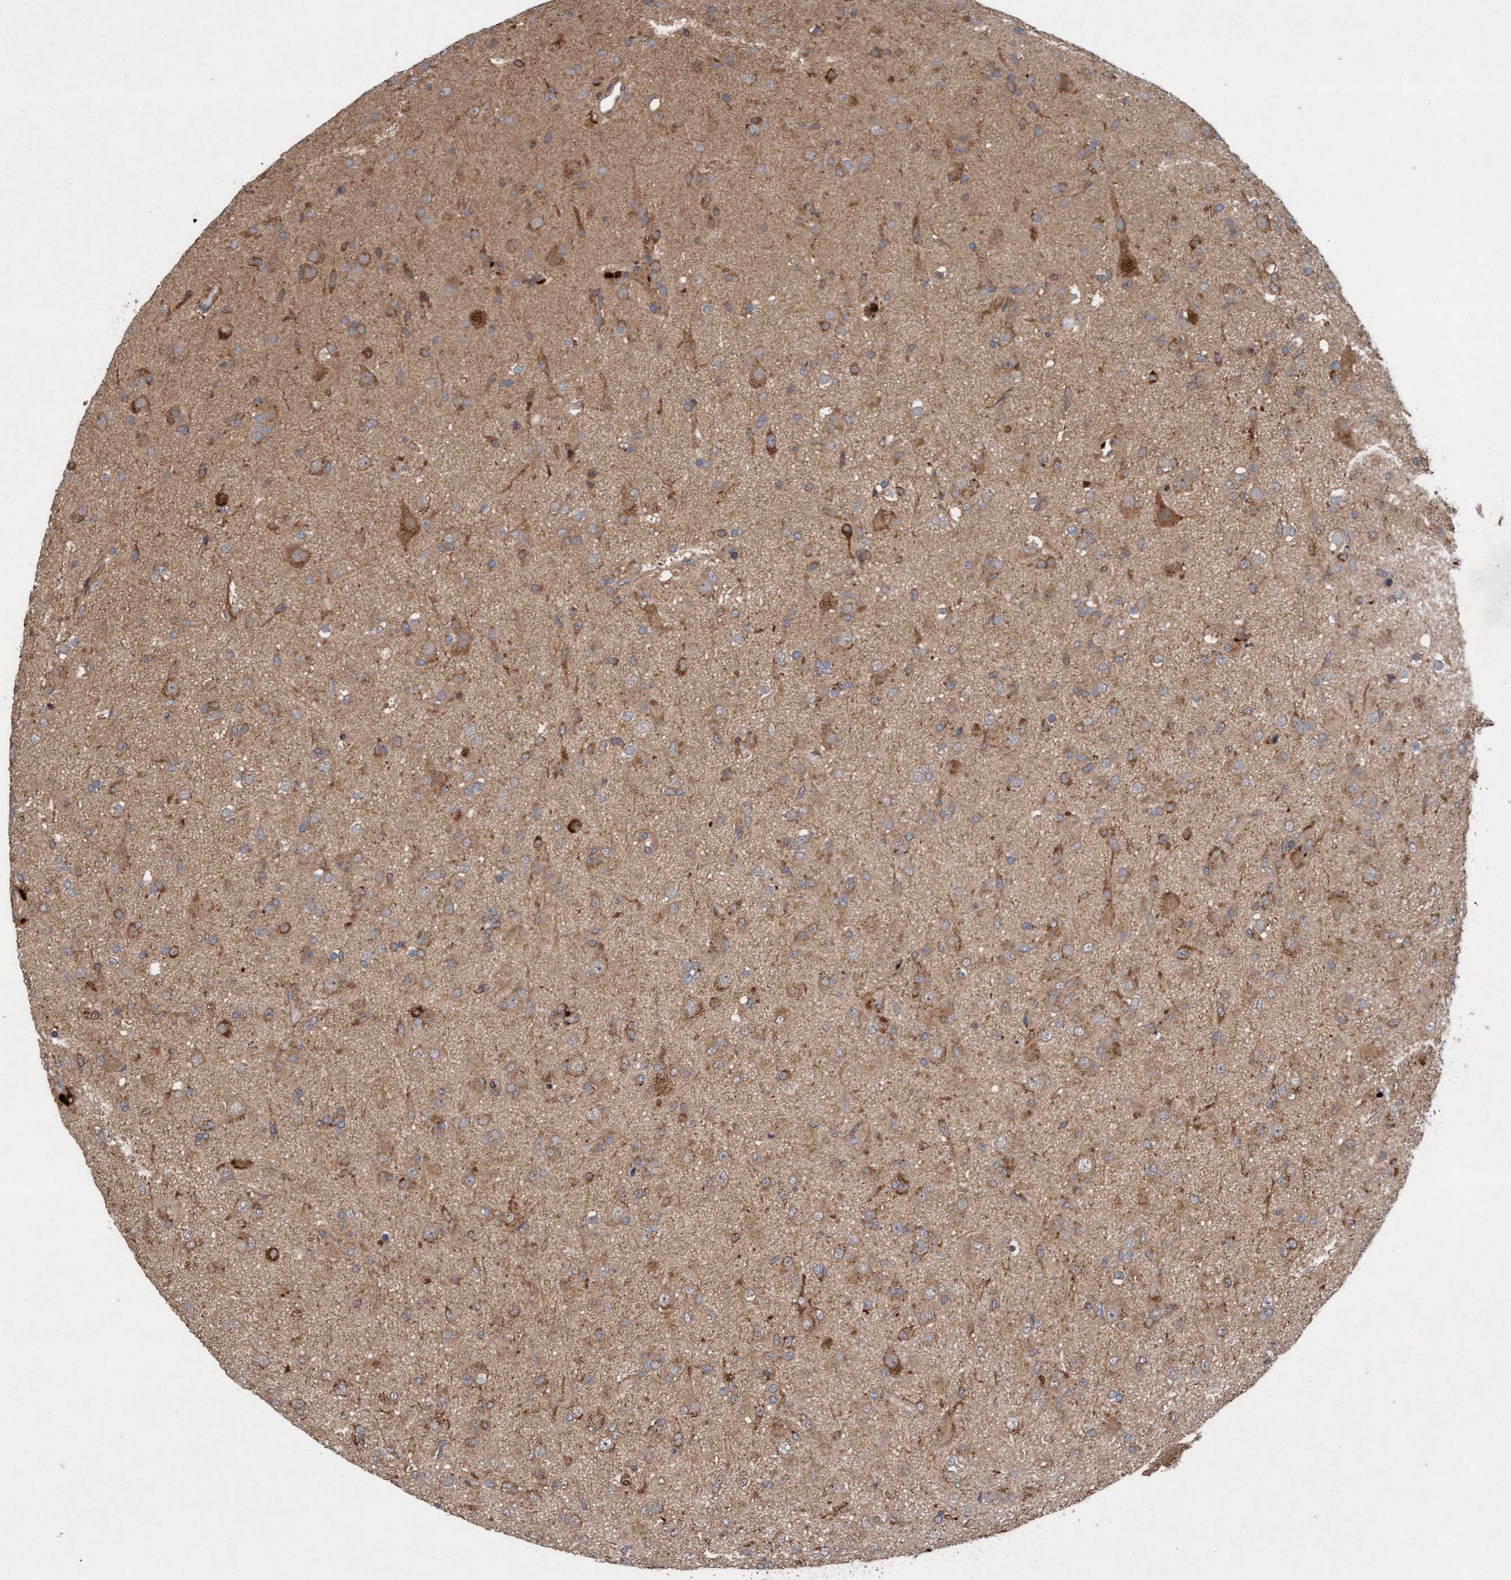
{"staining": {"intensity": "moderate", "quantity": "25%-75%", "location": "cytoplasmic/membranous"}, "tissue": "glioma", "cell_type": "Tumor cells", "image_type": "cancer", "snomed": [{"axis": "morphology", "description": "Glioma, malignant, Low grade"}, {"axis": "topography", "description": "Brain"}], "caption": "Immunohistochemical staining of human glioma demonstrates medium levels of moderate cytoplasmic/membranous protein positivity in approximately 25%-75% of tumor cells. The protein of interest is shown in brown color, while the nuclei are stained blue.", "gene": "MLXIP", "patient": {"sex": "male", "age": 65}}